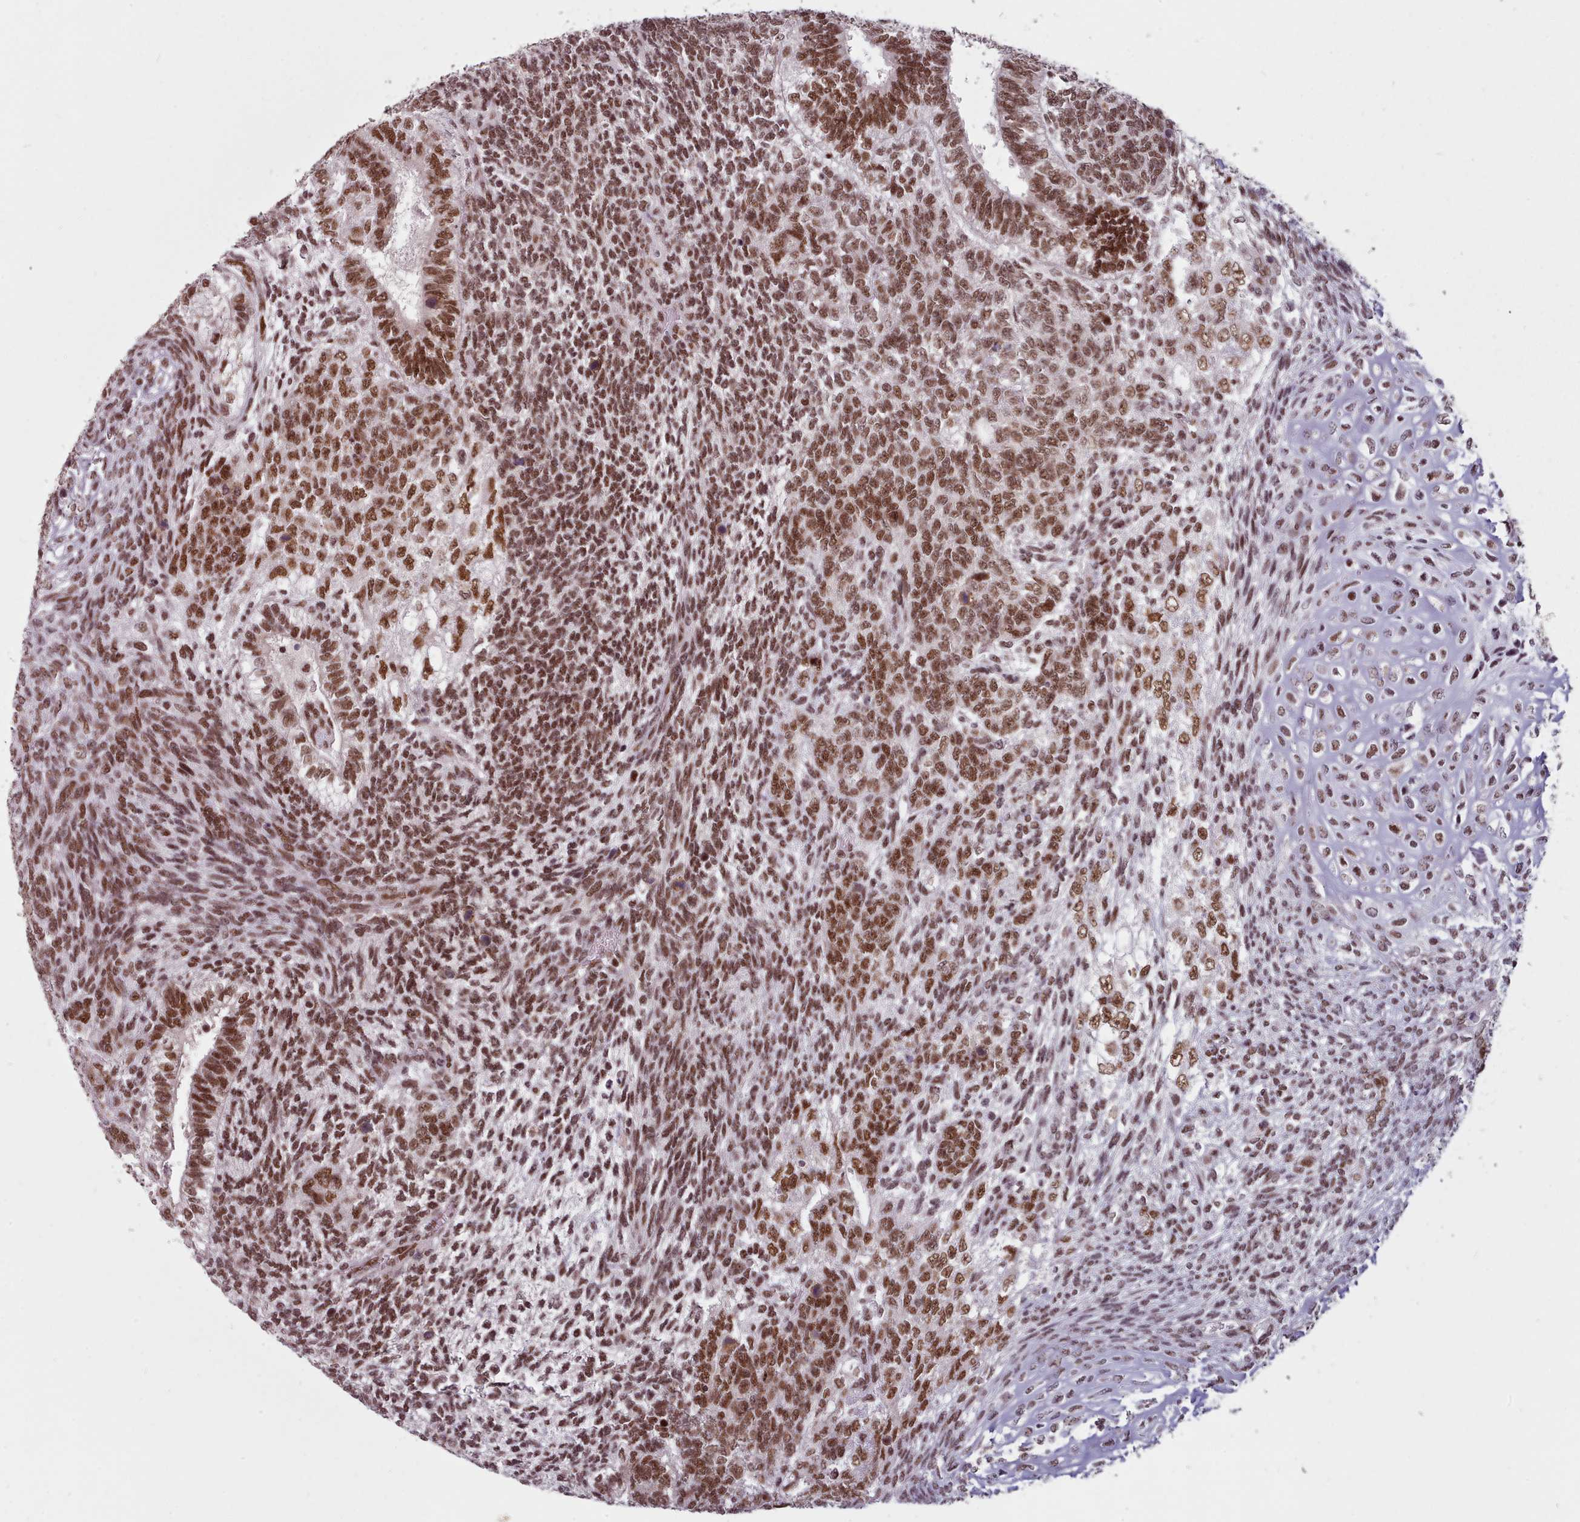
{"staining": {"intensity": "strong", "quantity": ">75%", "location": "nuclear"}, "tissue": "testis cancer", "cell_type": "Tumor cells", "image_type": "cancer", "snomed": [{"axis": "morphology", "description": "Carcinoma, Embryonal, NOS"}, {"axis": "topography", "description": "Testis"}], "caption": "DAB immunohistochemical staining of human testis embryonal carcinoma displays strong nuclear protein staining in approximately >75% of tumor cells.", "gene": "SRSF9", "patient": {"sex": "male", "age": 23}}